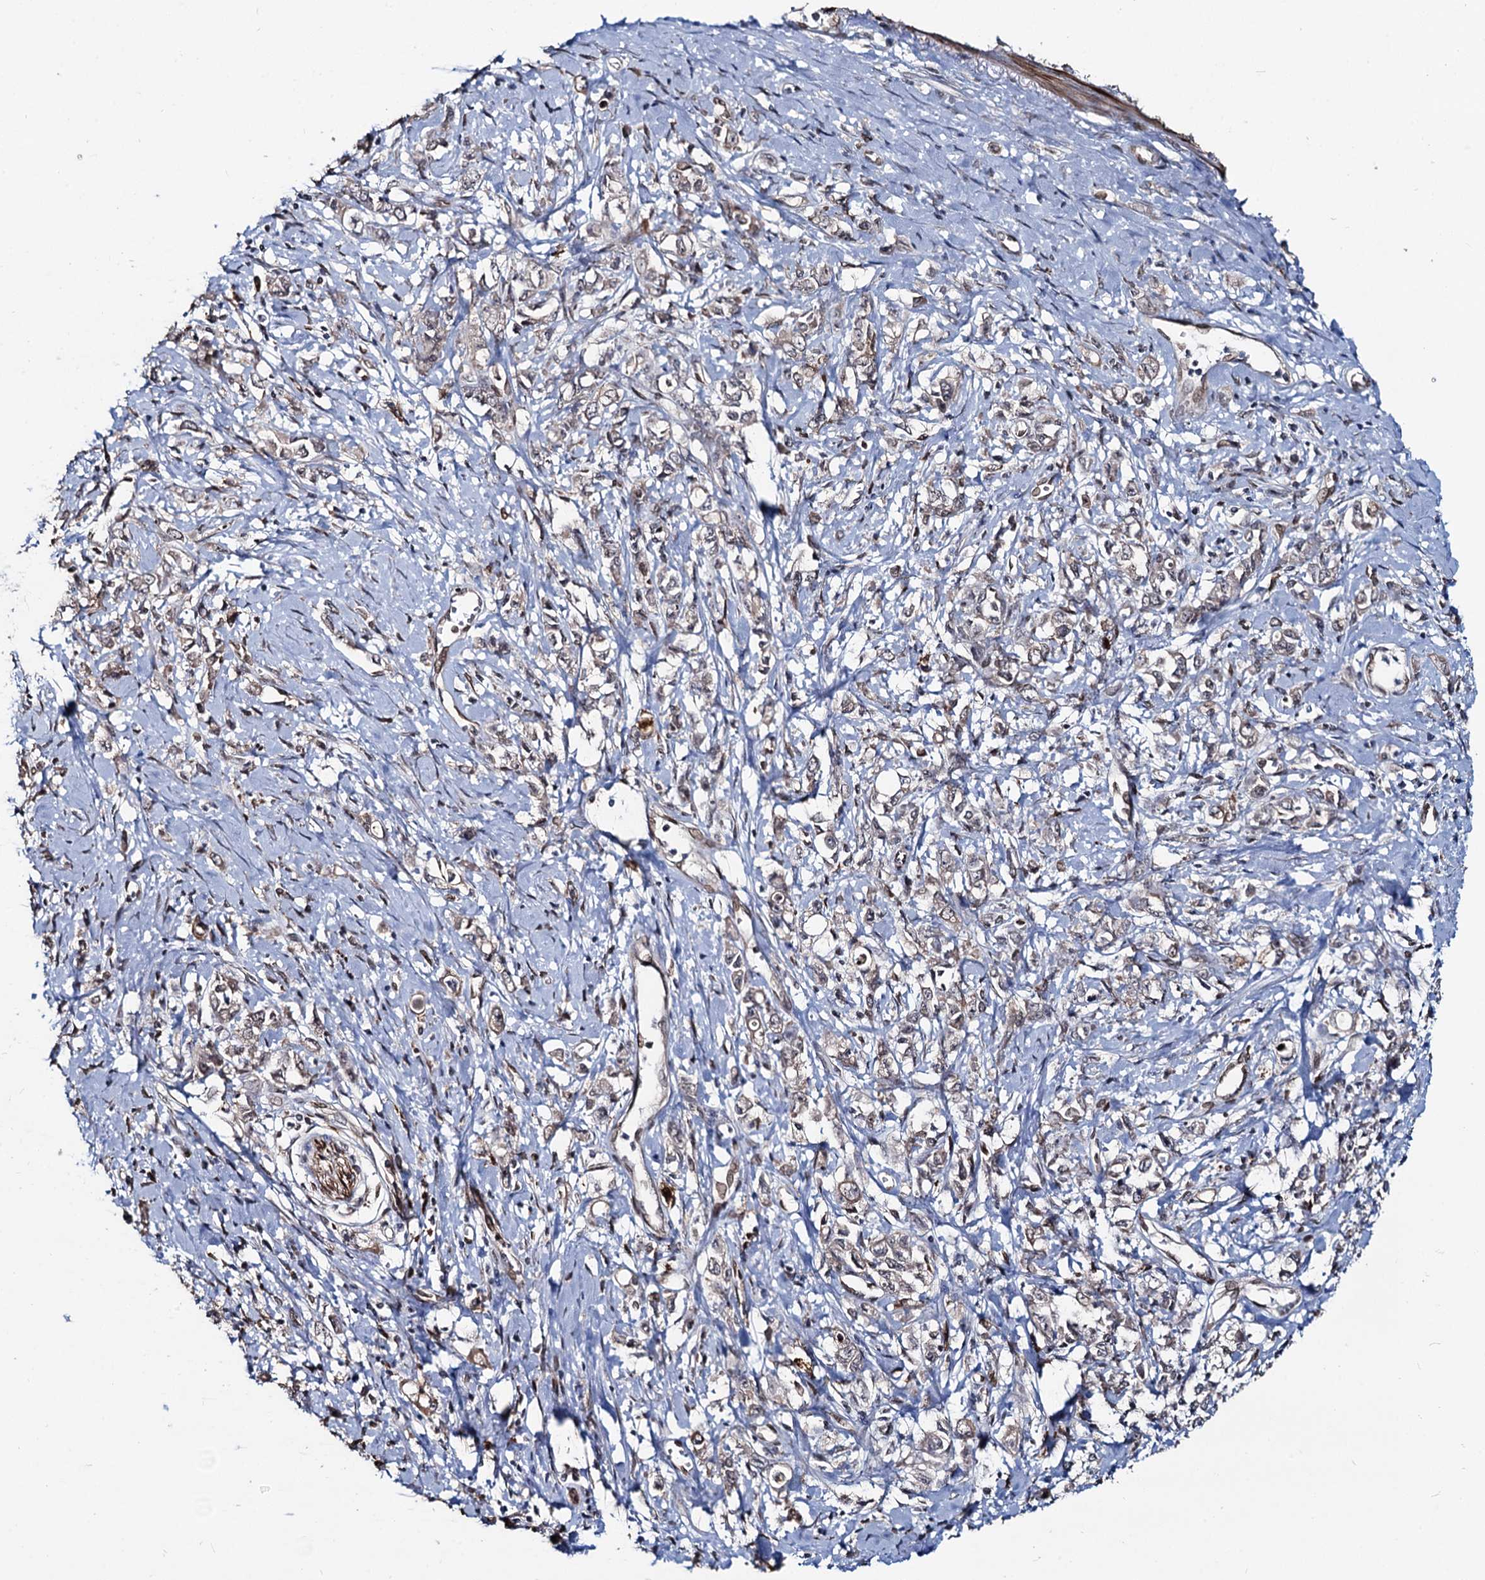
{"staining": {"intensity": "weak", "quantity": "25%-75%", "location": "cytoplasmic/membranous,nuclear"}, "tissue": "stomach cancer", "cell_type": "Tumor cells", "image_type": "cancer", "snomed": [{"axis": "morphology", "description": "Adenocarcinoma, NOS"}, {"axis": "topography", "description": "Stomach"}], "caption": "Protein expression analysis of human stomach adenocarcinoma reveals weak cytoplasmic/membranous and nuclear staining in approximately 25%-75% of tumor cells.", "gene": "RNF6", "patient": {"sex": "female", "age": 76}}